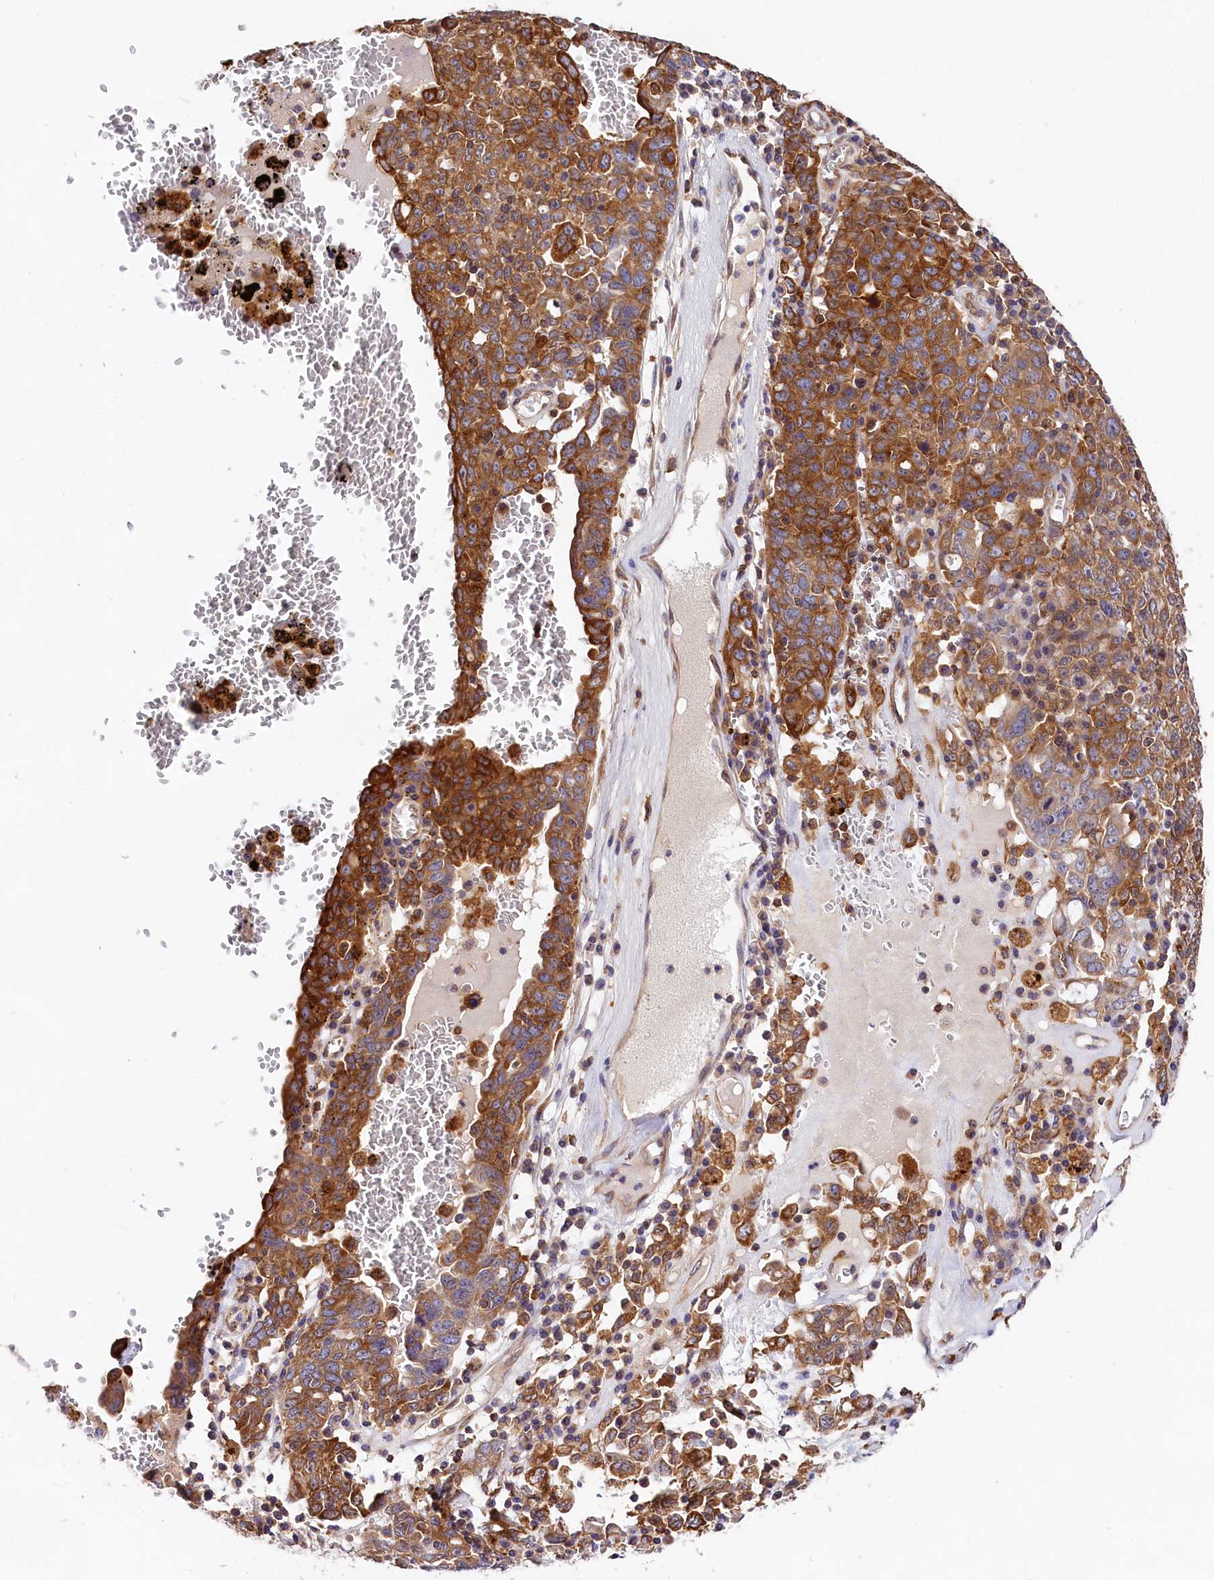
{"staining": {"intensity": "moderate", "quantity": "25%-75%", "location": "cytoplasmic/membranous"}, "tissue": "ovarian cancer", "cell_type": "Tumor cells", "image_type": "cancer", "snomed": [{"axis": "morphology", "description": "Carcinoma, endometroid"}, {"axis": "topography", "description": "Ovary"}], "caption": "There is medium levels of moderate cytoplasmic/membranous staining in tumor cells of ovarian cancer (endometroid carcinoma), as demonstrated by immunohistochemical staining (brown color).", "gene": "OAS3", "patient": {"sex": "female", "age": 62}}